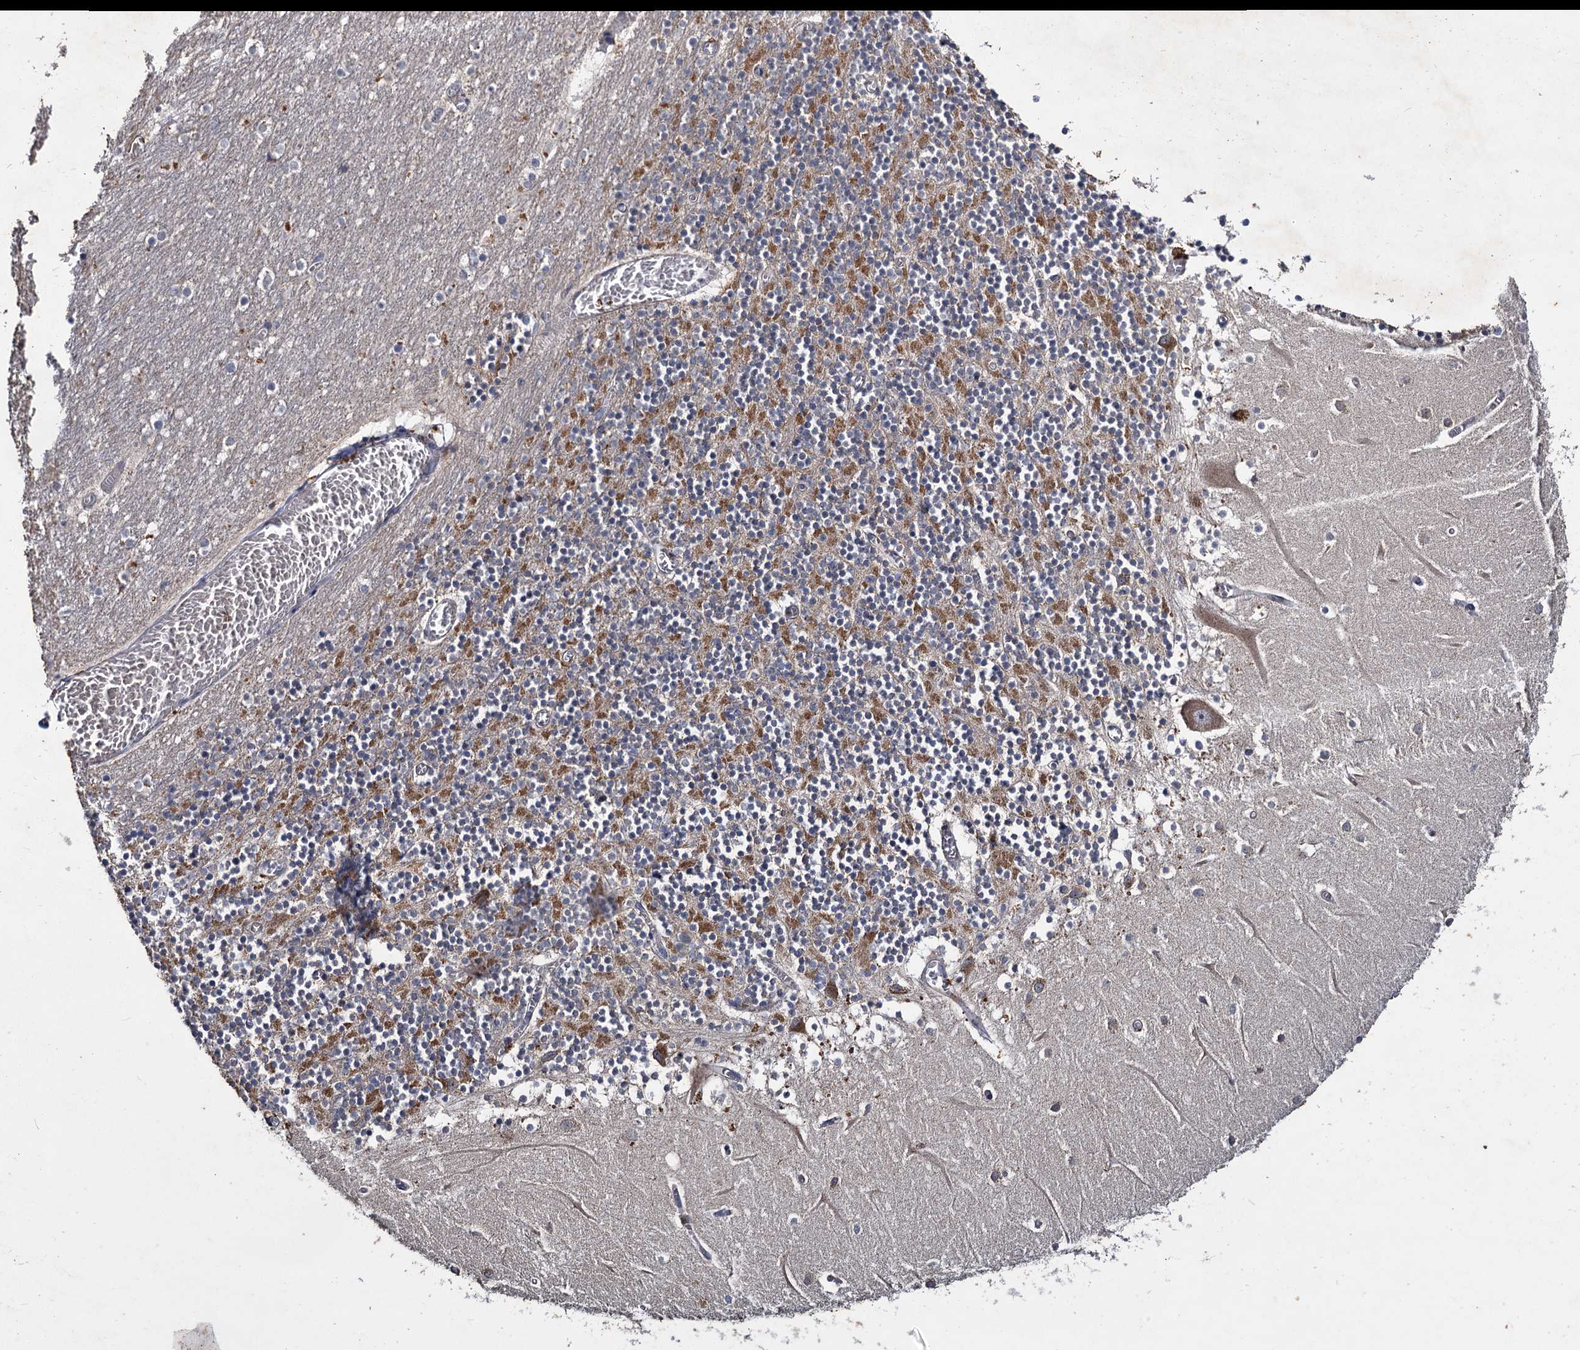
{"staining": {"intensity": "moderate", "quantity": "<25%", "location": "cytoplasmic/membranous"}, "tissue": "cerebellum", "cell_type": "Cells in granular layer", "image_type": "normal", "snomed": [{"axis": "morphology", "description": "Normal tissue, NOS"}, {"axis": "topography", "description": "Cerebellum"}], "caption": "Protein expression analysis of normal cerebellum exhibits moderate cytoplasmic/membranous positivity in approximately <25% of cells in granular layer.", "gene": "ATP9A", "patient": {"sex": "female", "age": 28}}